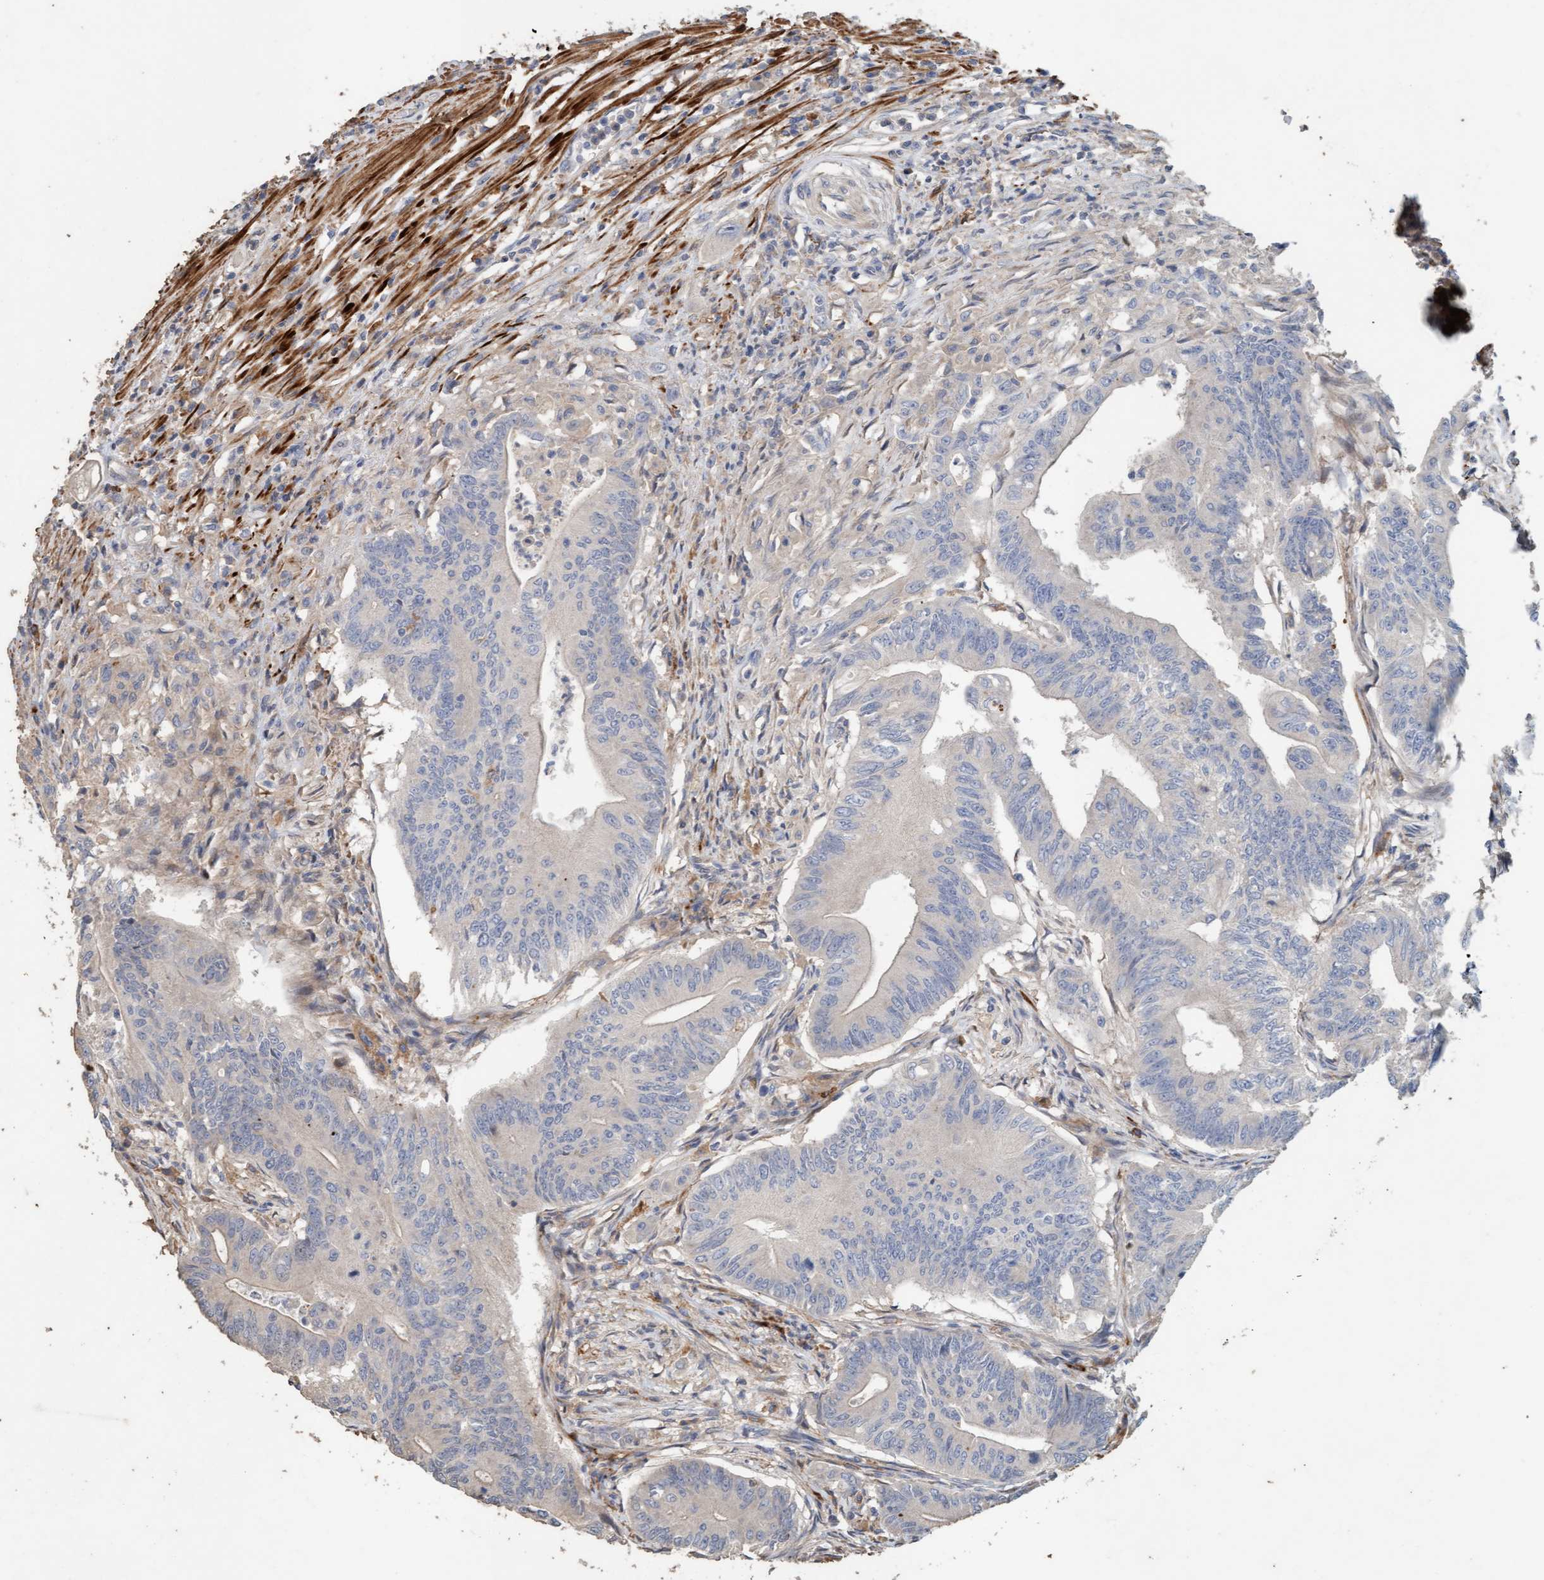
{"staining": {"intensity": "negative", "quantity": "none", "location": "none"}, "tissue": "colorectal cancer", "cell_type": "Tumor cells", "image_type": "cancer", "snomed": [{"axis": "morphology", "description": "Adenoma, NOS"}, {"axis": "morphology", "description": "Adenocarcinoma, NOS"}, {"axis": "topography", "description": "Colon"}], "caption": "Tumor cells are negative for brown protein staining in colorectal adenocarcinoma. The staining is performed using DAB (3,3'-diaminobenzidine) brown chromogen with nuclei counter-stained in using hematoxylin.", "gene": "LONRF1", "patient": {"sex": "male", "age": 79}}